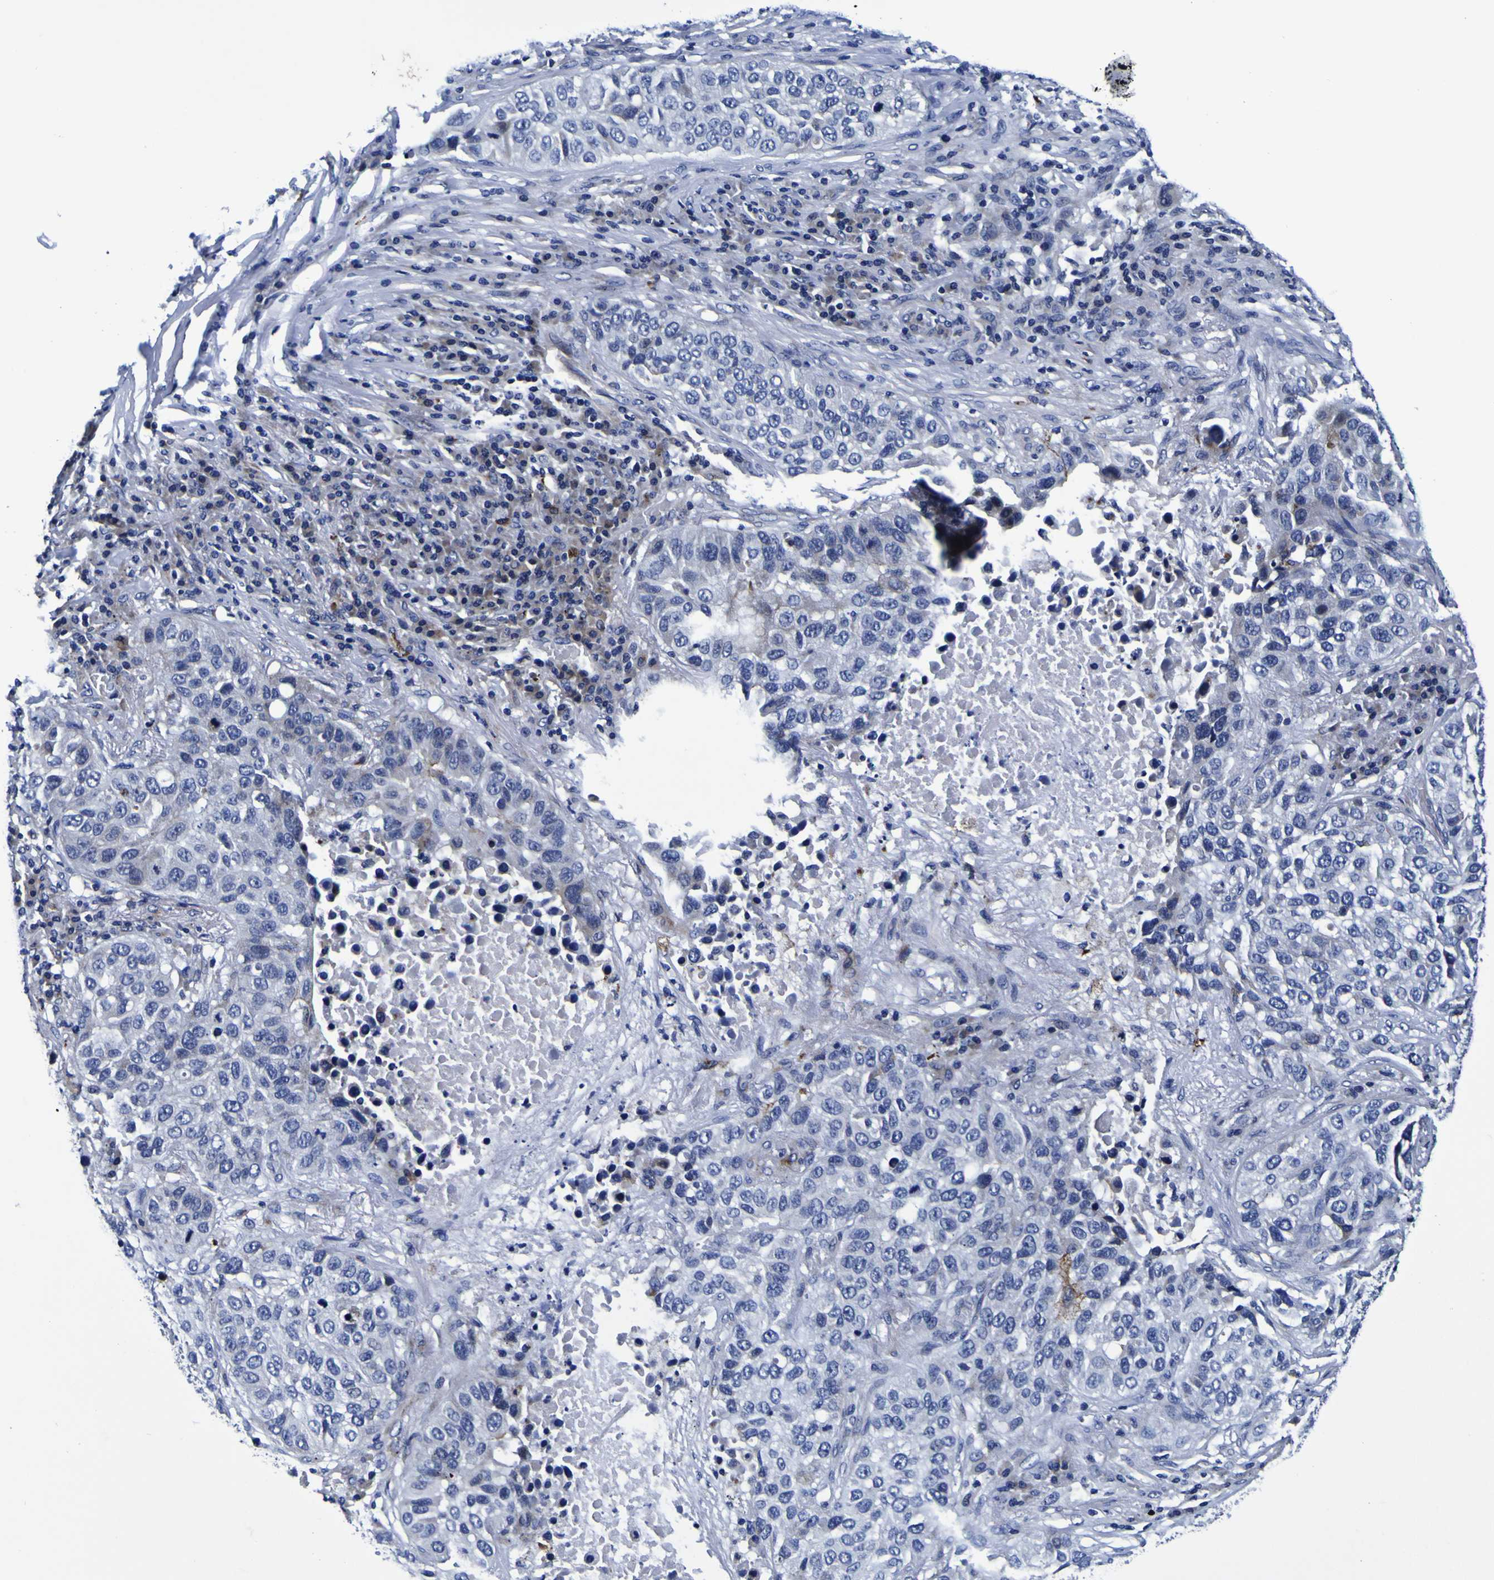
{"staining": {"intensity": "moderate", "quantity": "<25%", "location": "cytoplasmic/membranous"}, "tissue": "lung cancer", "cell_type": "Tumor cells", "image_type": "cancer", "snomed": [{"axis": "morphology", "description": "Squamous cell carcinoma, NOS"}, {"axis": "topography", "description": "Lung"}], "caption": "An image of human squamous cell carcinoma (lung) stained for a protein shows moderate cytoplasmic/membranous brown staining in tumor cells. (Brightfield microscopy of DAB IHC at high magnification).", "gene": "PDLIM4", "patient": {"sex": "male", "age": 57}}